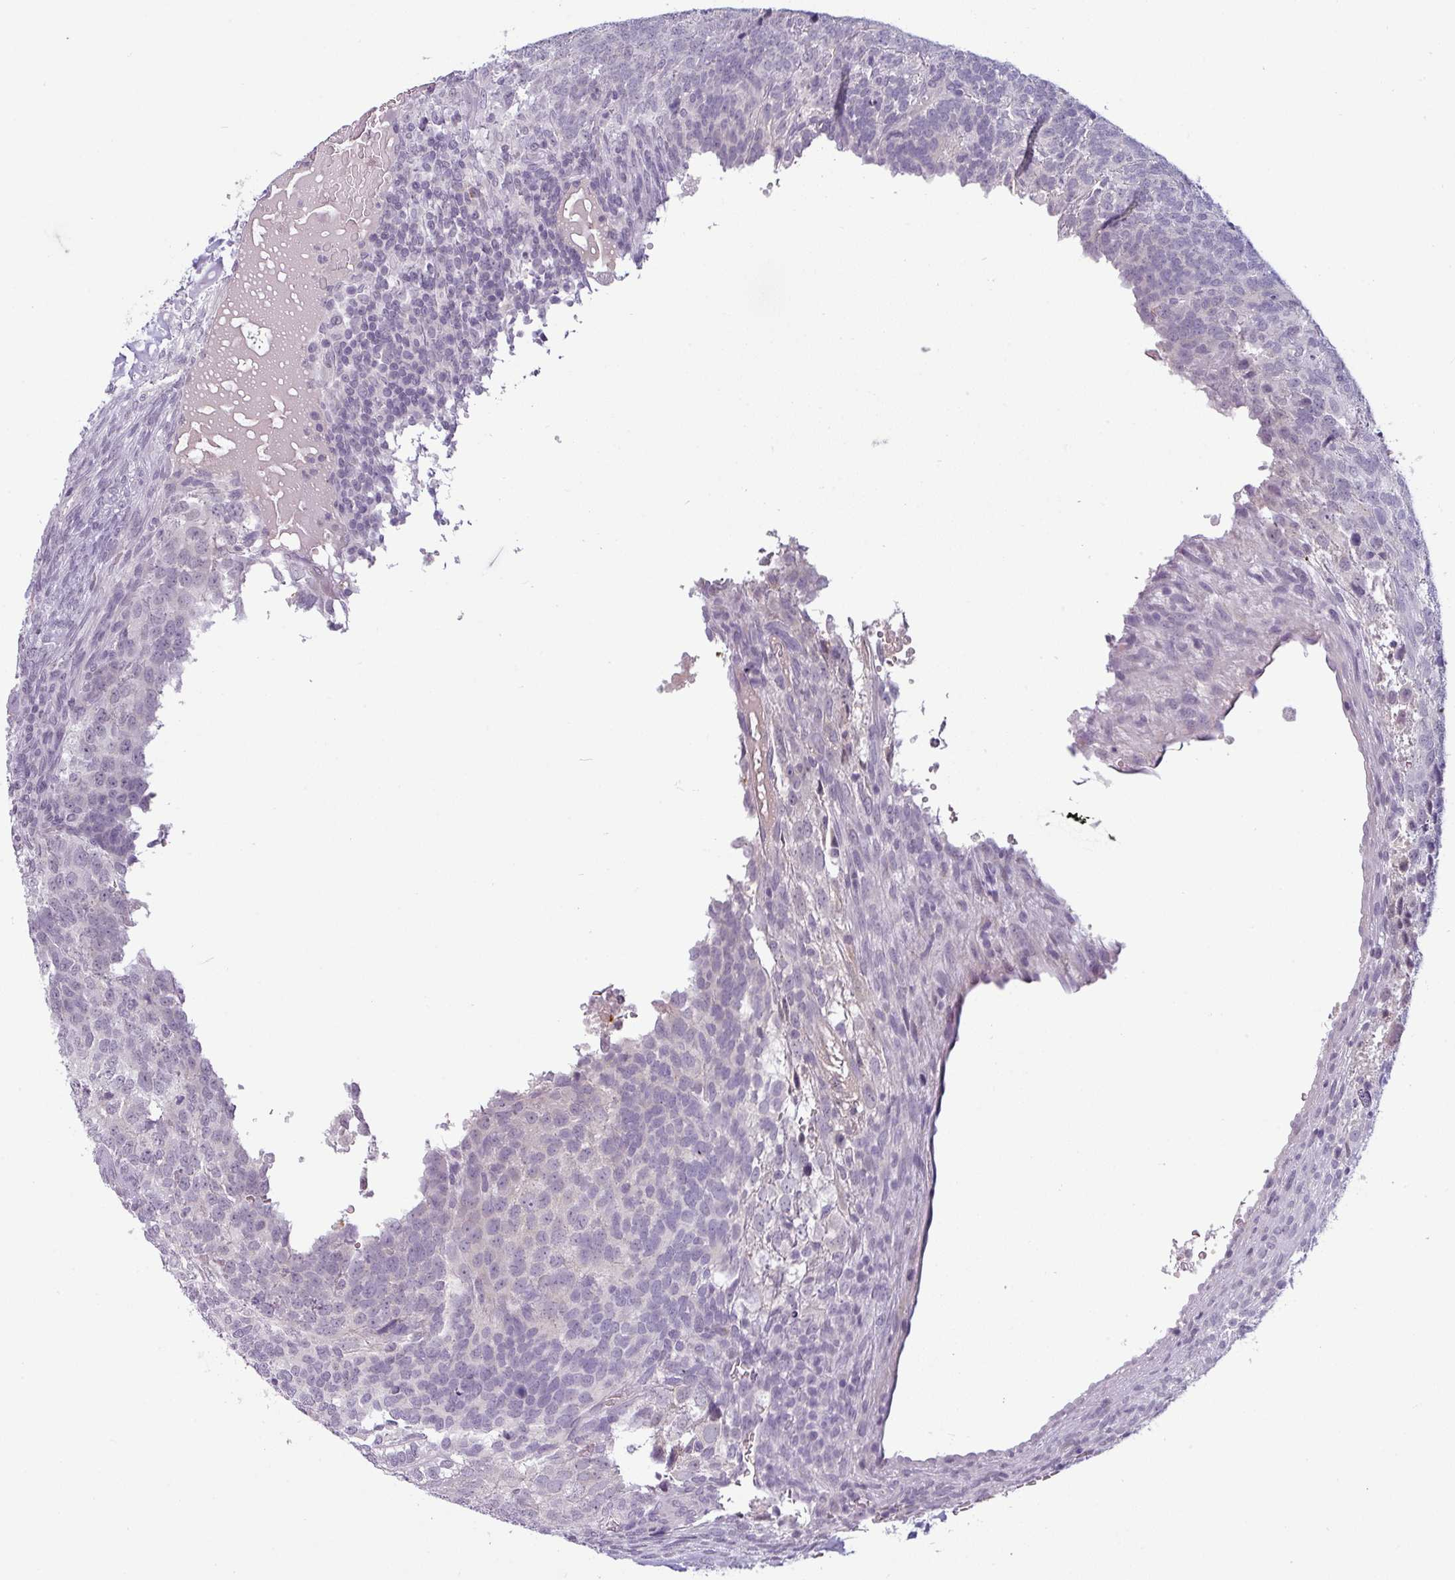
{"staining": {"intensity": "negative", "quantity": "none", "location": "none"}, "tissue": "testis cancer", "cell_type": "Tumor cells", "image_type": "cancer", "snomed": [{"axis": "morphology", "description": "Carcinoma, Embryonal, NOS"}, {"axis": "topography", "description": "Testis"}], "caption": "High power microscopy micrograph of an IHC micrograph of embryonal carcinoma (testis), revealing no significant expression in tumor cells.", "gene": "SLC26A9", "patient": {"sex": "male", "age": 23}}